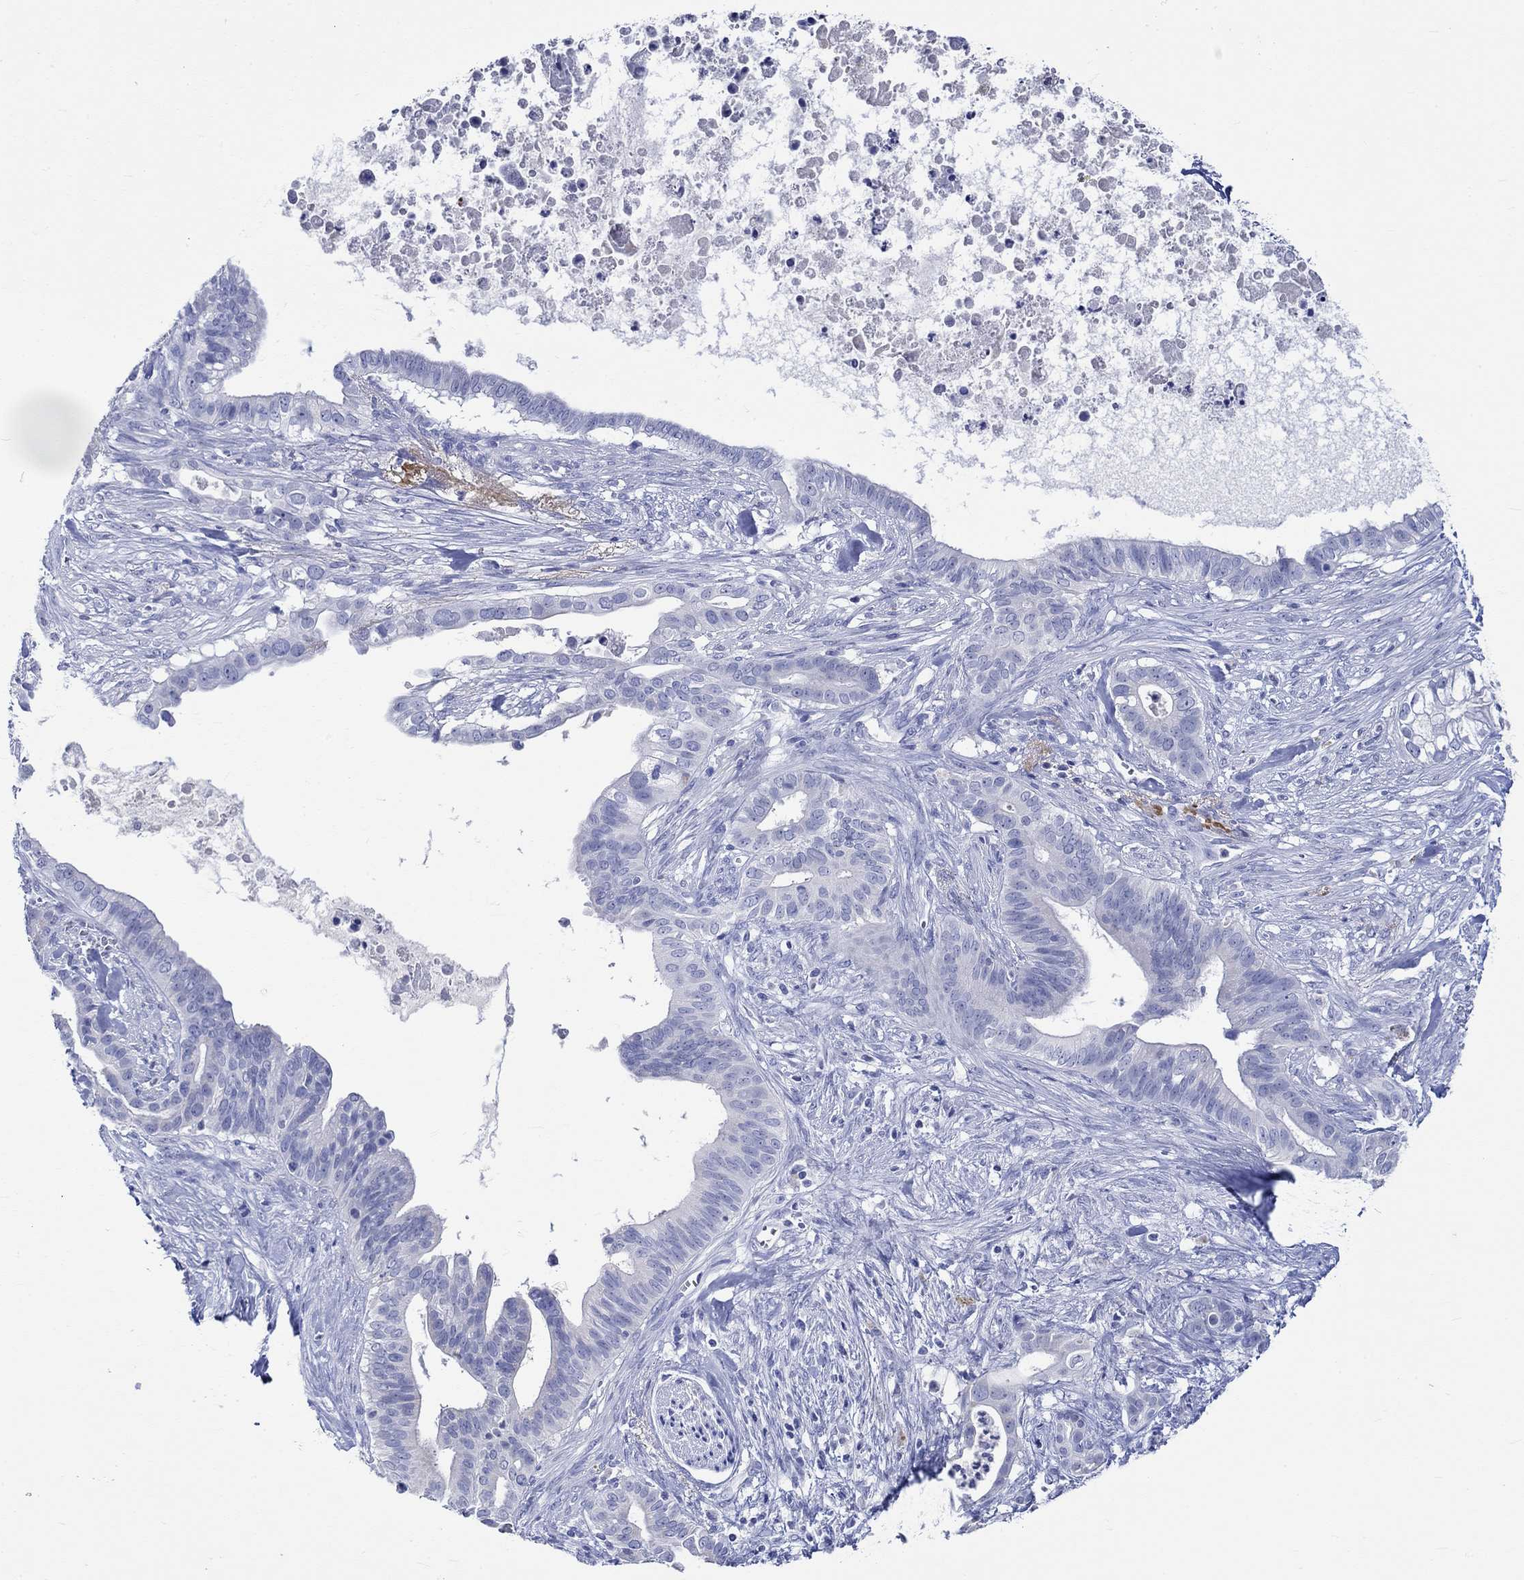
{"staining": {"intensity": "negative", "quantity": "none", "location": "none"}, "tissue": "pancreatic cancer", "cell_type": "Tumor cells", "image_type": "cancer", "snomed": [{"axis": "morphology", "description": "Adenocarcinoma, NOS"}, {"axis": "topography", "description": "Pancreas"}], "caption": "DAB (3,3'-diaminobenzidine) immunohistochemical staining of human adenocarcinoma (pancreatic) displays no significant staining in tumor cells.", "gene": "KLHL35", "patient": {"sex": "male", "age": 61}}